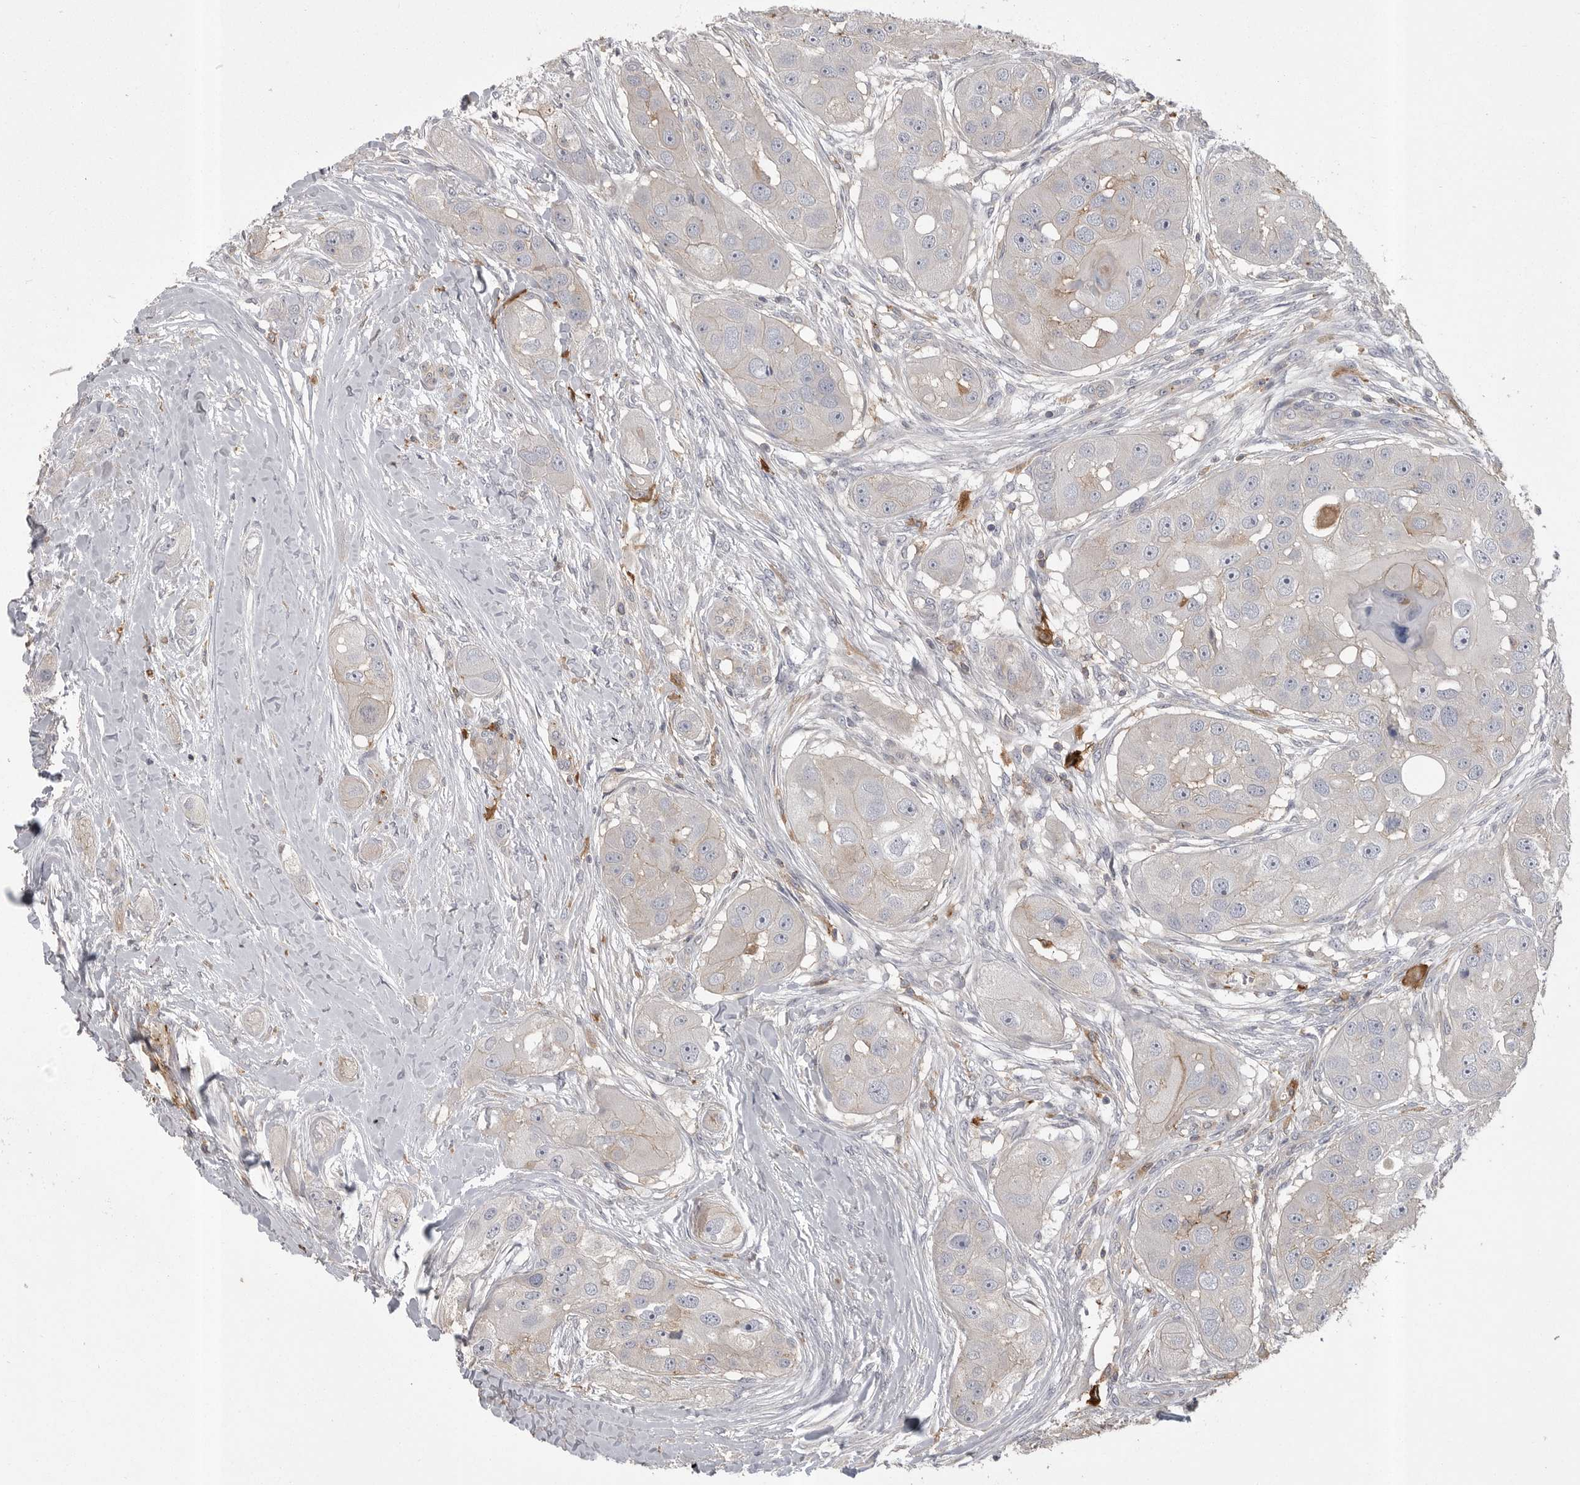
{"staining": {"intensity": "moderate", "quantity": "<25%", "location": "cytoplasmic/membranous"}, "tissue": "head and neck cancer", "cell_type": "Tumor cells", "image_type": "cancer", "snomed": [{"axis": "morphology", "description": "Normal tissue, NOS"}, {"axis": "morphology", "description": "Squamous cell carcinoma, NOS"}, {"axis": "topography", "description": "Skeletal muscle"}, {"axis": "topography", "description": "Head-Neck"}], "caption": "Protein positivity by immunohistochemistry (IHC) exhibits moderate cytoplasmic/membranous staining in about <25% of tumor cells in head and neck squamous cell carcinoma.", "gene": "CMTM6", "patient": {"sex": "male", "age": 51}}